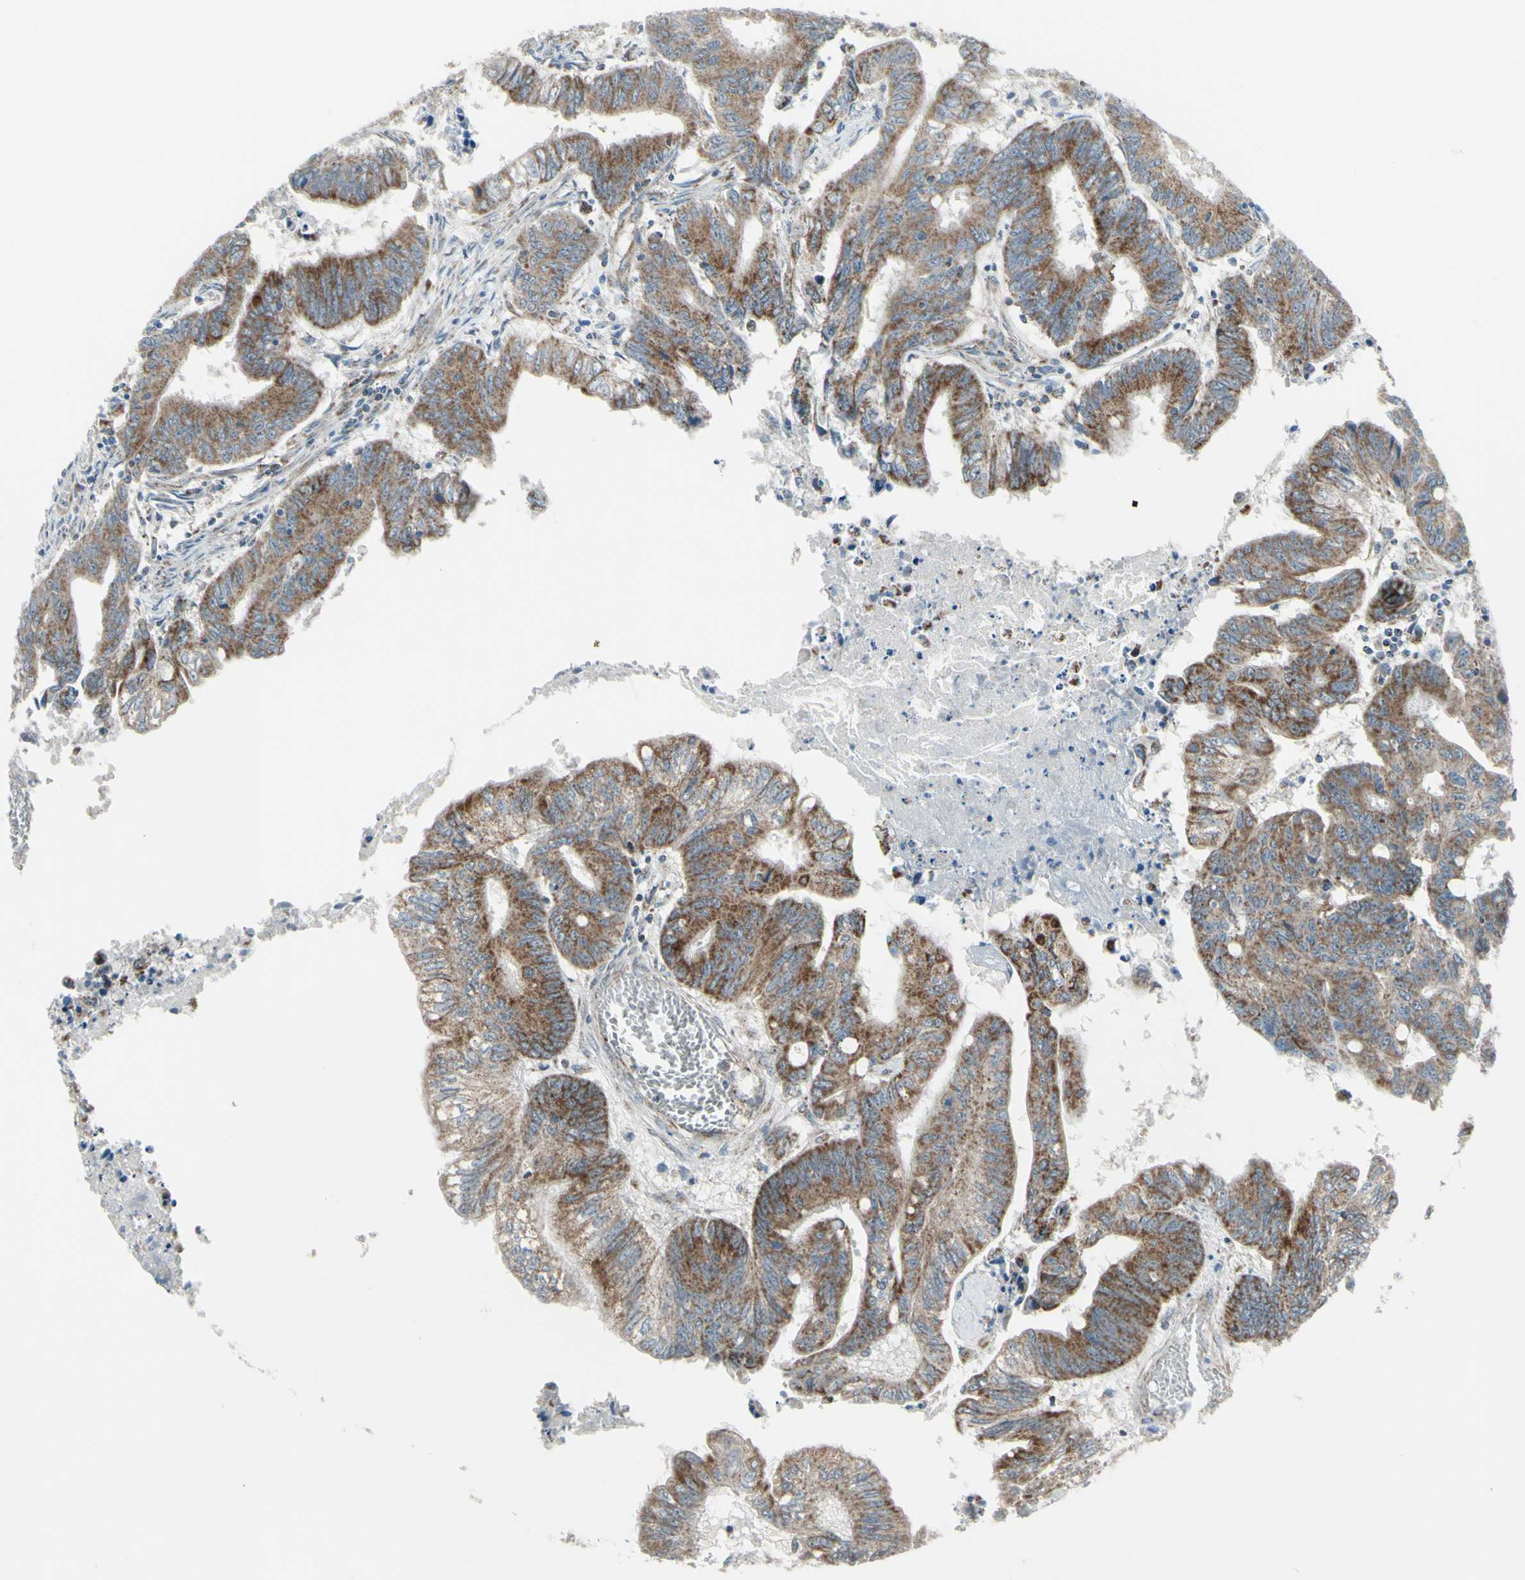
{"staining": {"intensity": "moderate", "quantity": "25%-75%", "location": "cytoplasmic/membranous"}, "tissue": "colorectal cancer", "cell_type": "Tumor cells", "image_type": "cancer", "snomed": [{"axis": "morphology", "description": "Adenocarcinoma, NOS"}, {"axis": "topography", "description": "Colon"}], "caption": "Adenocarcinoma (colorectal) tissue demonstrates moderate cytoplasmic/membranous positivity in about 25%-75% of tumor cells, visualized by immunohistochemistry.", "gene": "FAM171B", "patient": {"sex": "male", "age": 45}}